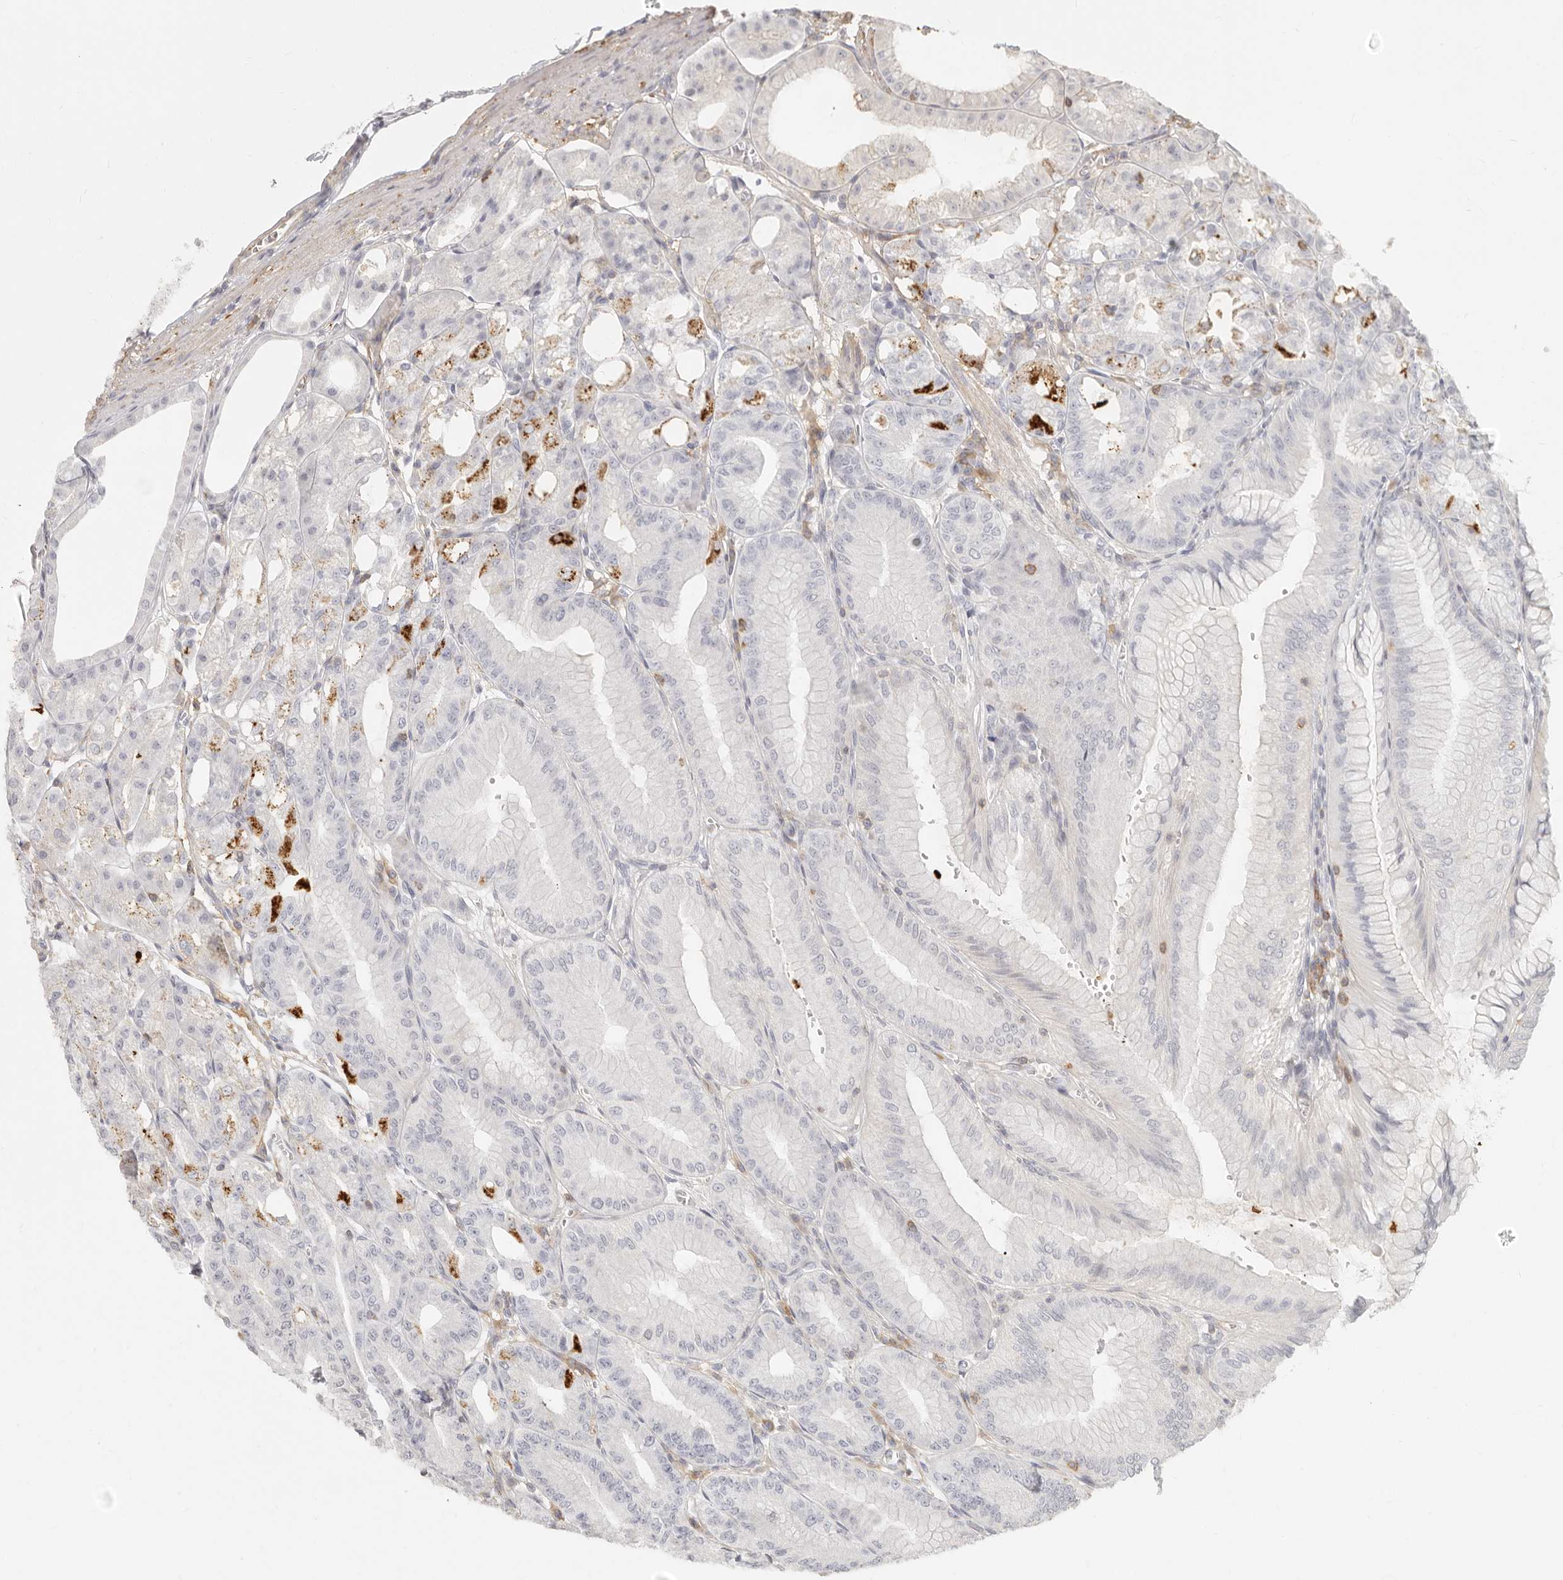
{"staining": {"intensity": "strong", "quantity": "25%-75%", "location": "cytoplasmic/membranous"}, "tissue": "stomach", "cell_type": "Glandular cells", "image_type": "normal", "snomed": [{"axis": "morphology", "description": "Normal tissue, NOS"}, {"axis": "topography", "description": "Stomach, lower"}], "caption": "Immunohistochemistry (IHC) of benign stomach demonstrates high levels of strong cytoplasmic/membranous expression in about 25%-75% of glandular cells.", "gene": "NIBAN1", "patient": {"sex": "male", "age": 71}}